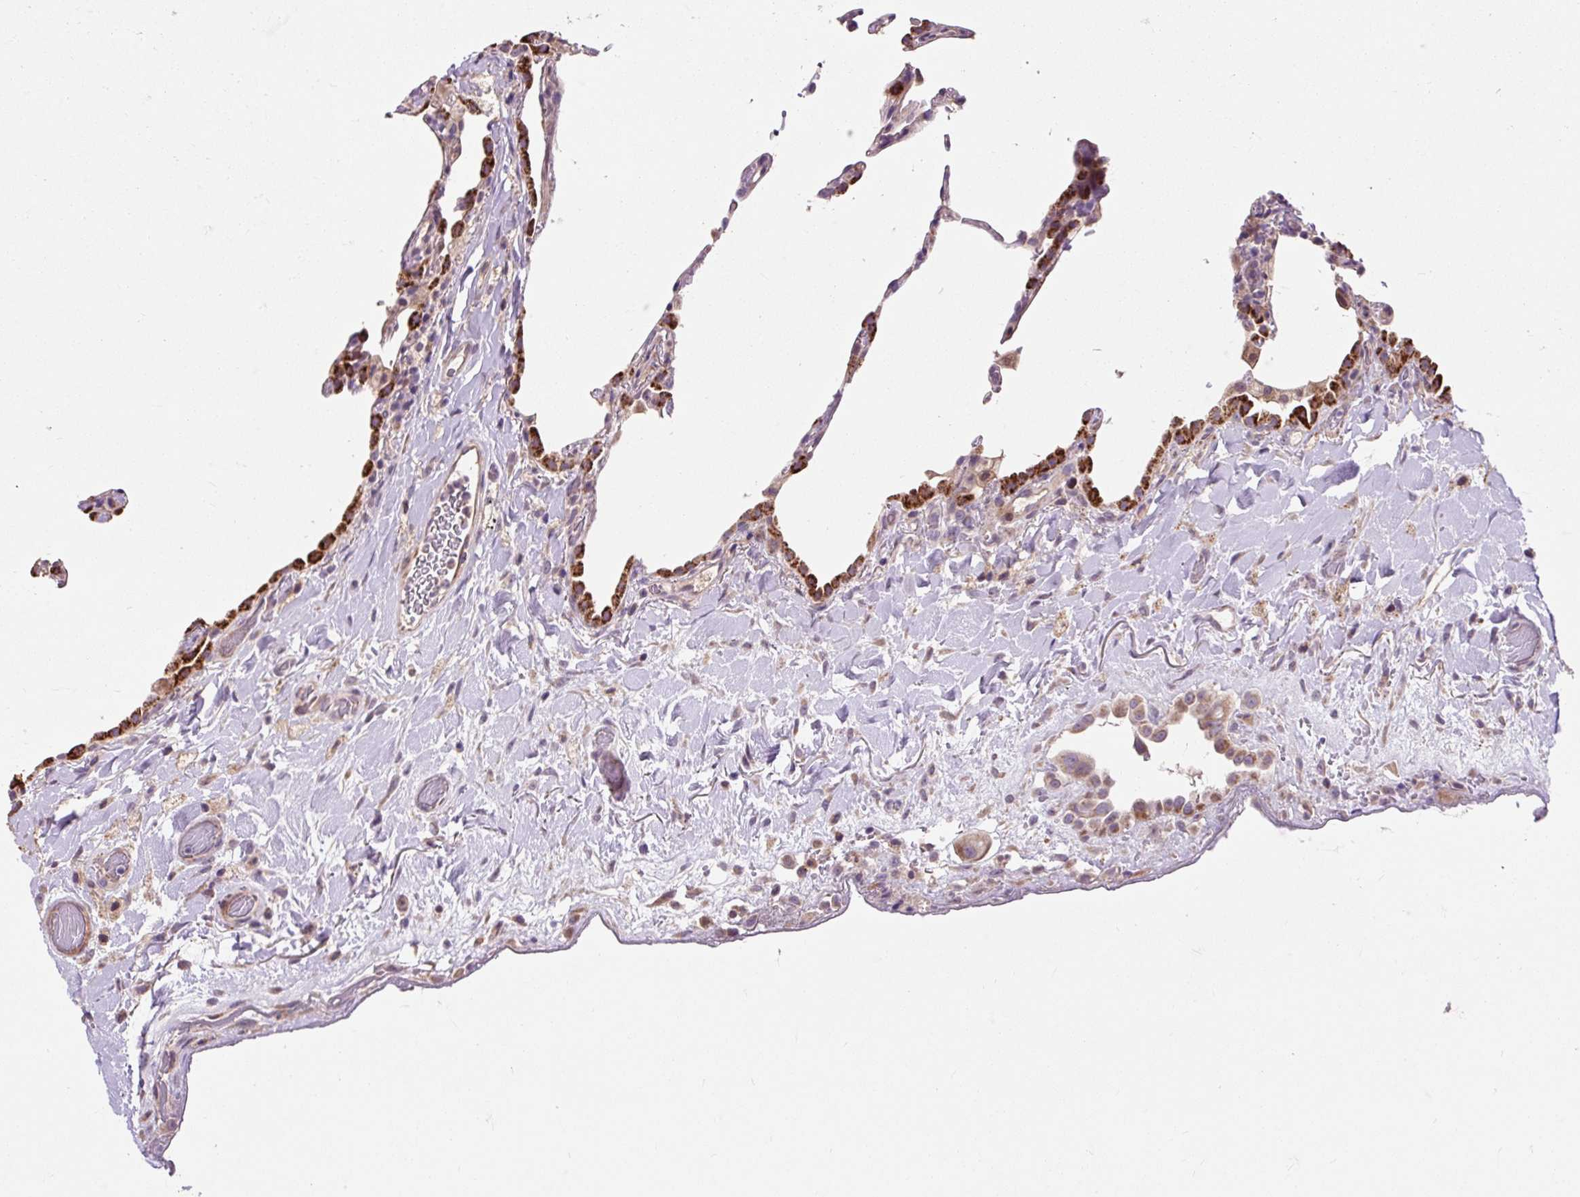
{"staining": {"intensity": "strong", "quantity": "25%-75%", "location": "cytoplasmic/membranous"}, "tissue": "lung", "cell_type": "Alveolar cells", "image_type": "normal", "snomed": [{"axis": "morphology", "description": "Normal tissue, NOS"}, {"axis": "topography", "description": "Lung"}], "caption": "Strong cytoplasmic/membranous positivity for a protein is identified in approximately 25%-75% of alveolar cells of normal lung using immunohistochemistry.", "gene": "PRIMPOL", "patient": {"sex": "female", "age": 57}}